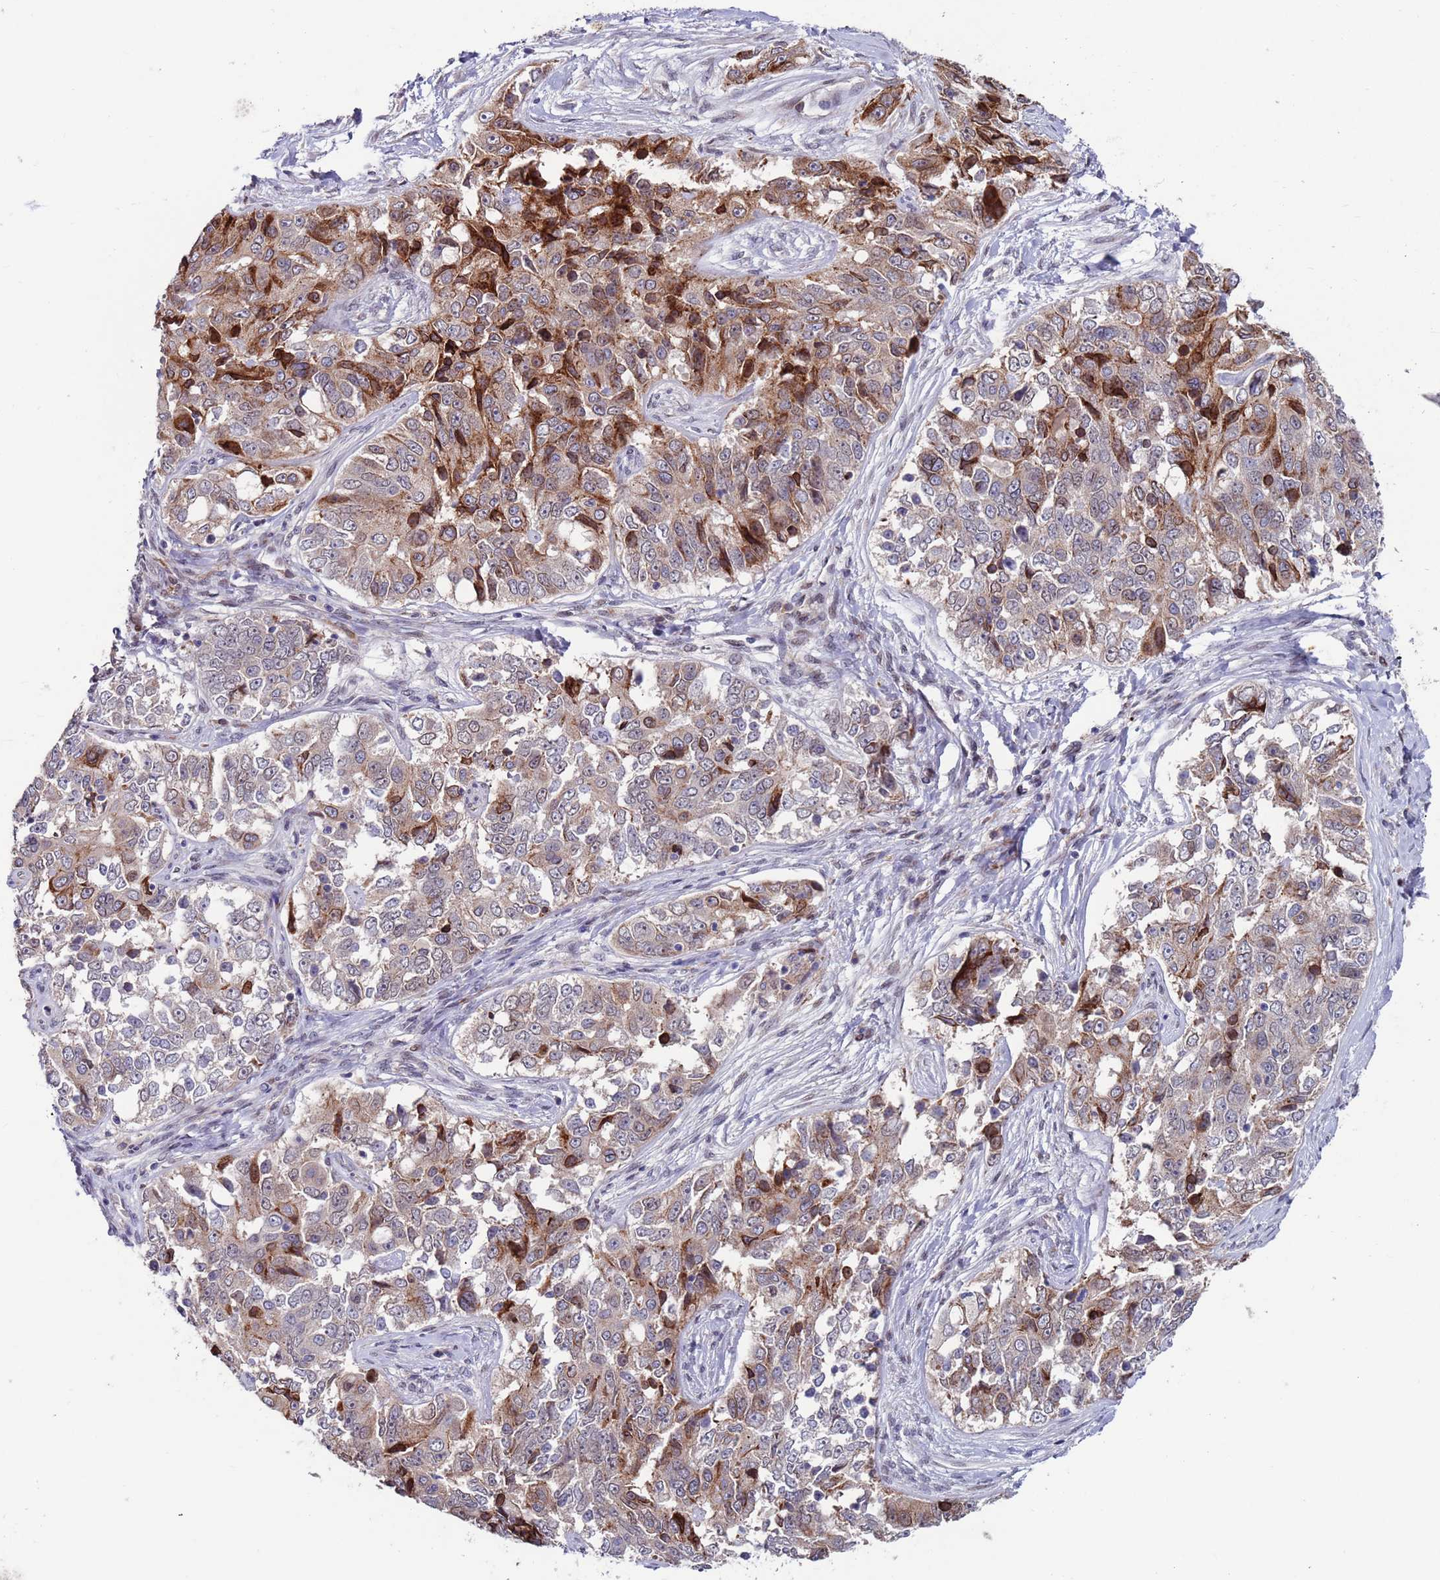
{"staining": {"intensity": "moderate", "quantity": ">75%", "location": "cytoplasmic/membranous"}, "tissue": "ovarian cancer", "cell_type": "Tumor cells", "image_type": "cancer", "snomed": [{"axis": "morphology", "description": "Carcinoma, endometroid"}, {"axis": "topography", "description": "Ovary"}], "caption": "Human ovarian endometroid carcinoma stained with a protein marker displays moderate staining in tumor cells.", "gene": "FBXO27", "patient": {"sex": "female", "age": 51}}